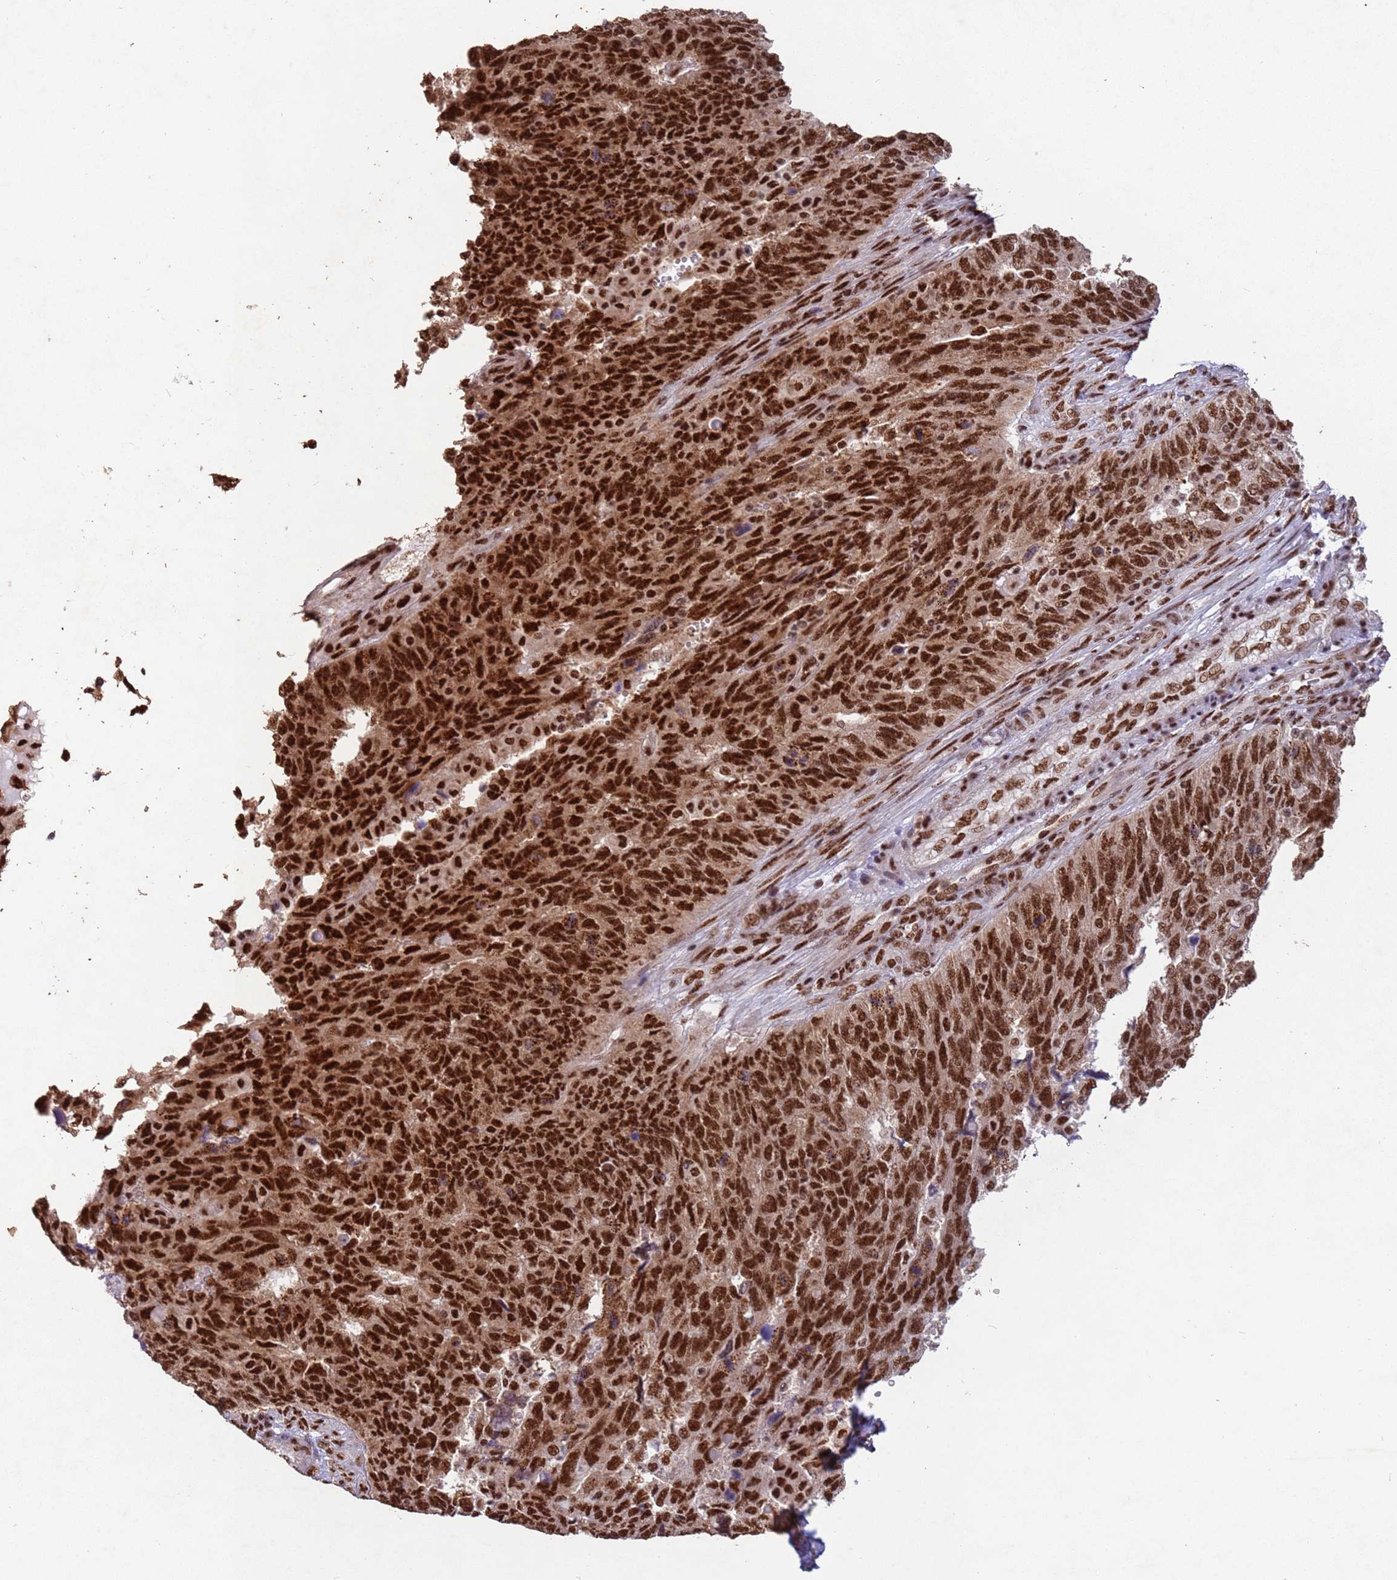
{"staining": {"intensity": "strong", "quantity": ">75%", "location": "nuclear"}, "tissue": "endometrial cancer", "cell_type": "Tumor cells", "image_type": "cancer", "snomed": [{"axis": "morphology", "description": "Adenocarcinoma, NOS"}, {"axis": "topography", "description": "Endometrium"}], "caption": "Immunohistochemical staining of human endometrial cancer reveals strong nuclear protein positivity in approximately >75% of tumor cells.", "gene": "ESF1", "patient": {"sex": "female", "age": 66}}